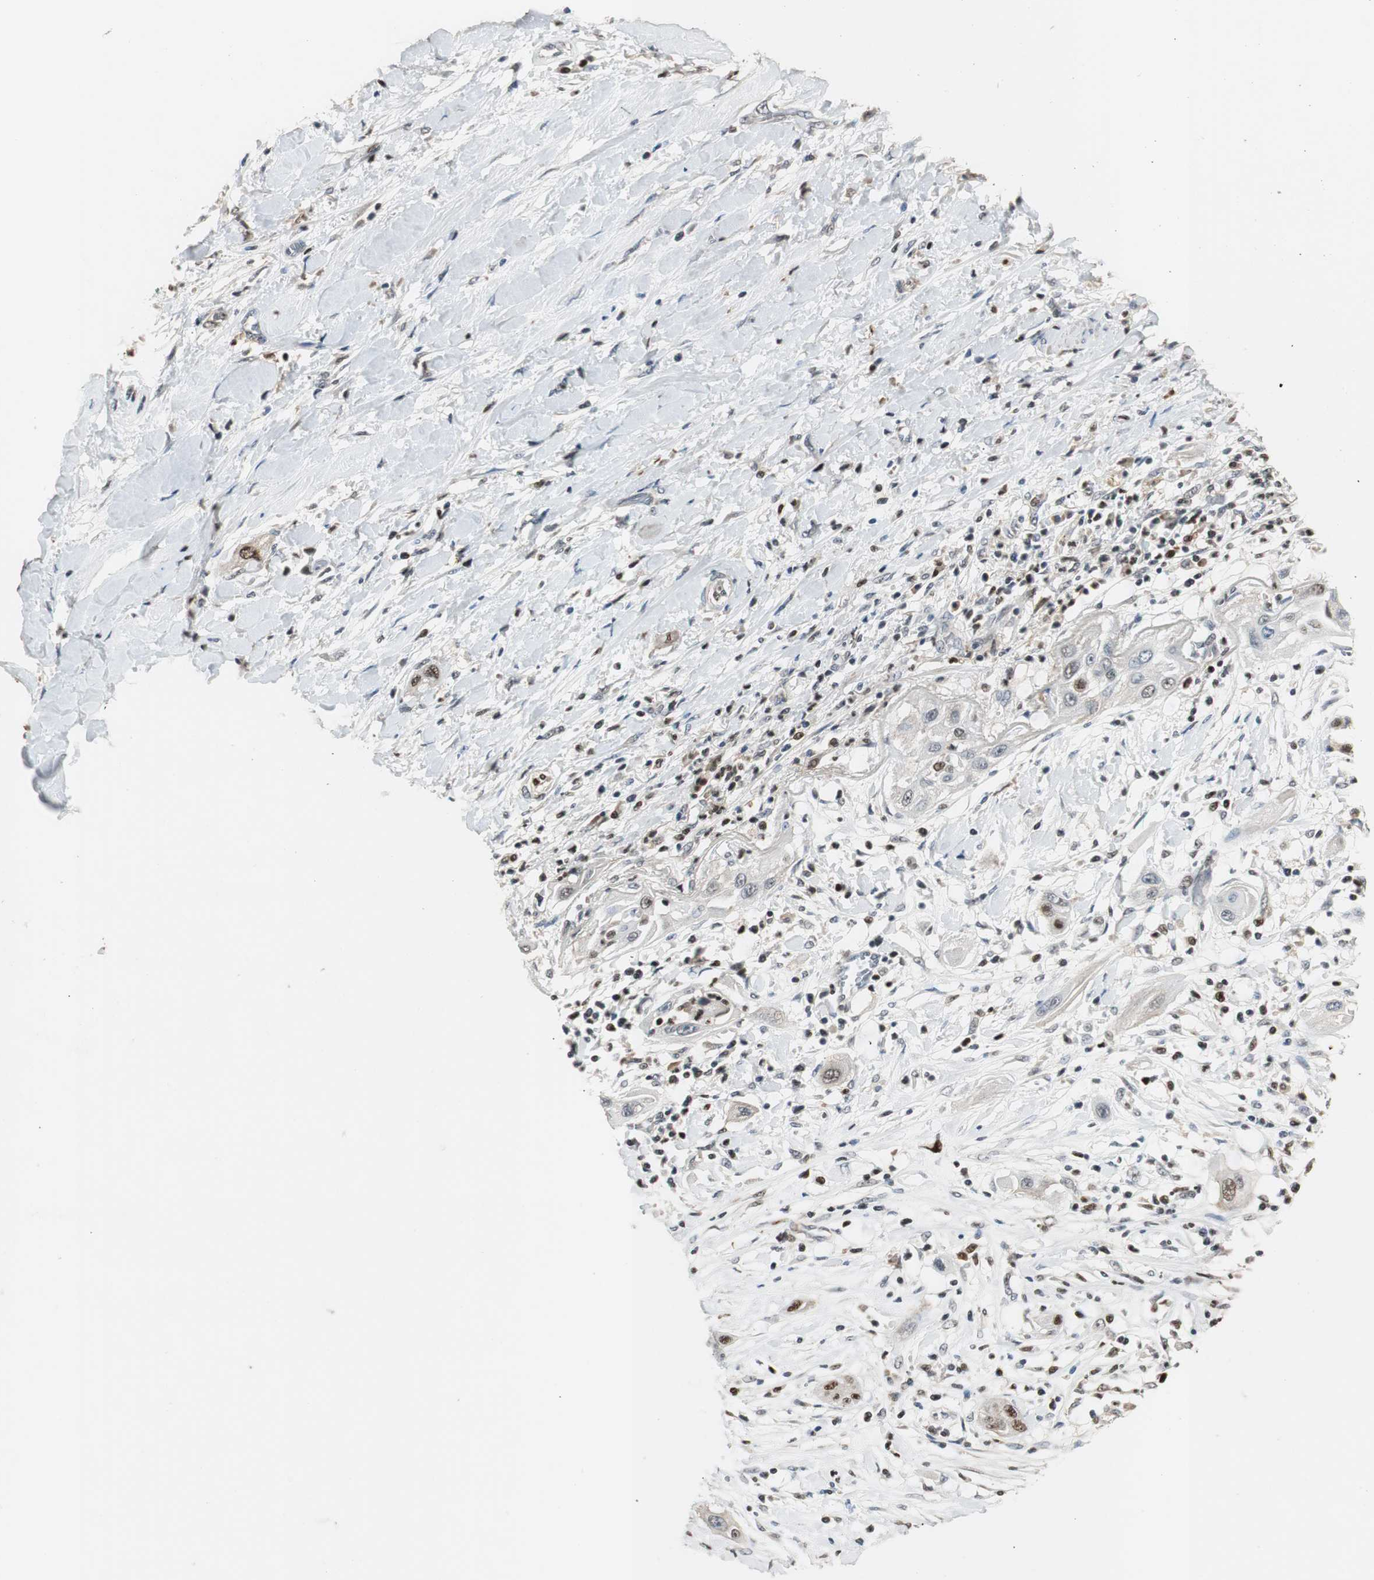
{"staining": {"intensity": "moderate", "quantity": "<25%", "location": "nuclear"}, "tissue": "lung cancer", "cell_type": "Tumor cells", "image_type": "cancer", "snomed": [{"axis": "morphology", "description": "Squamous cell carcinoma, NOS"}, {"axis": "topography", "description": "Lung"}], "caption": "DAB immunohistochemical staining of human squamous cell carcinoma (lung) exhibits moderate nuclear protein expression in about <25% of tumor cells. The protein is stained brown, and the nuclei are stained in blue (DAB (3,3'-diaminobenzidine) IHC with brightfield microscopy, high magnification).", "gene": "FEN1", "patient": {"sex": "female", "age": 47}}